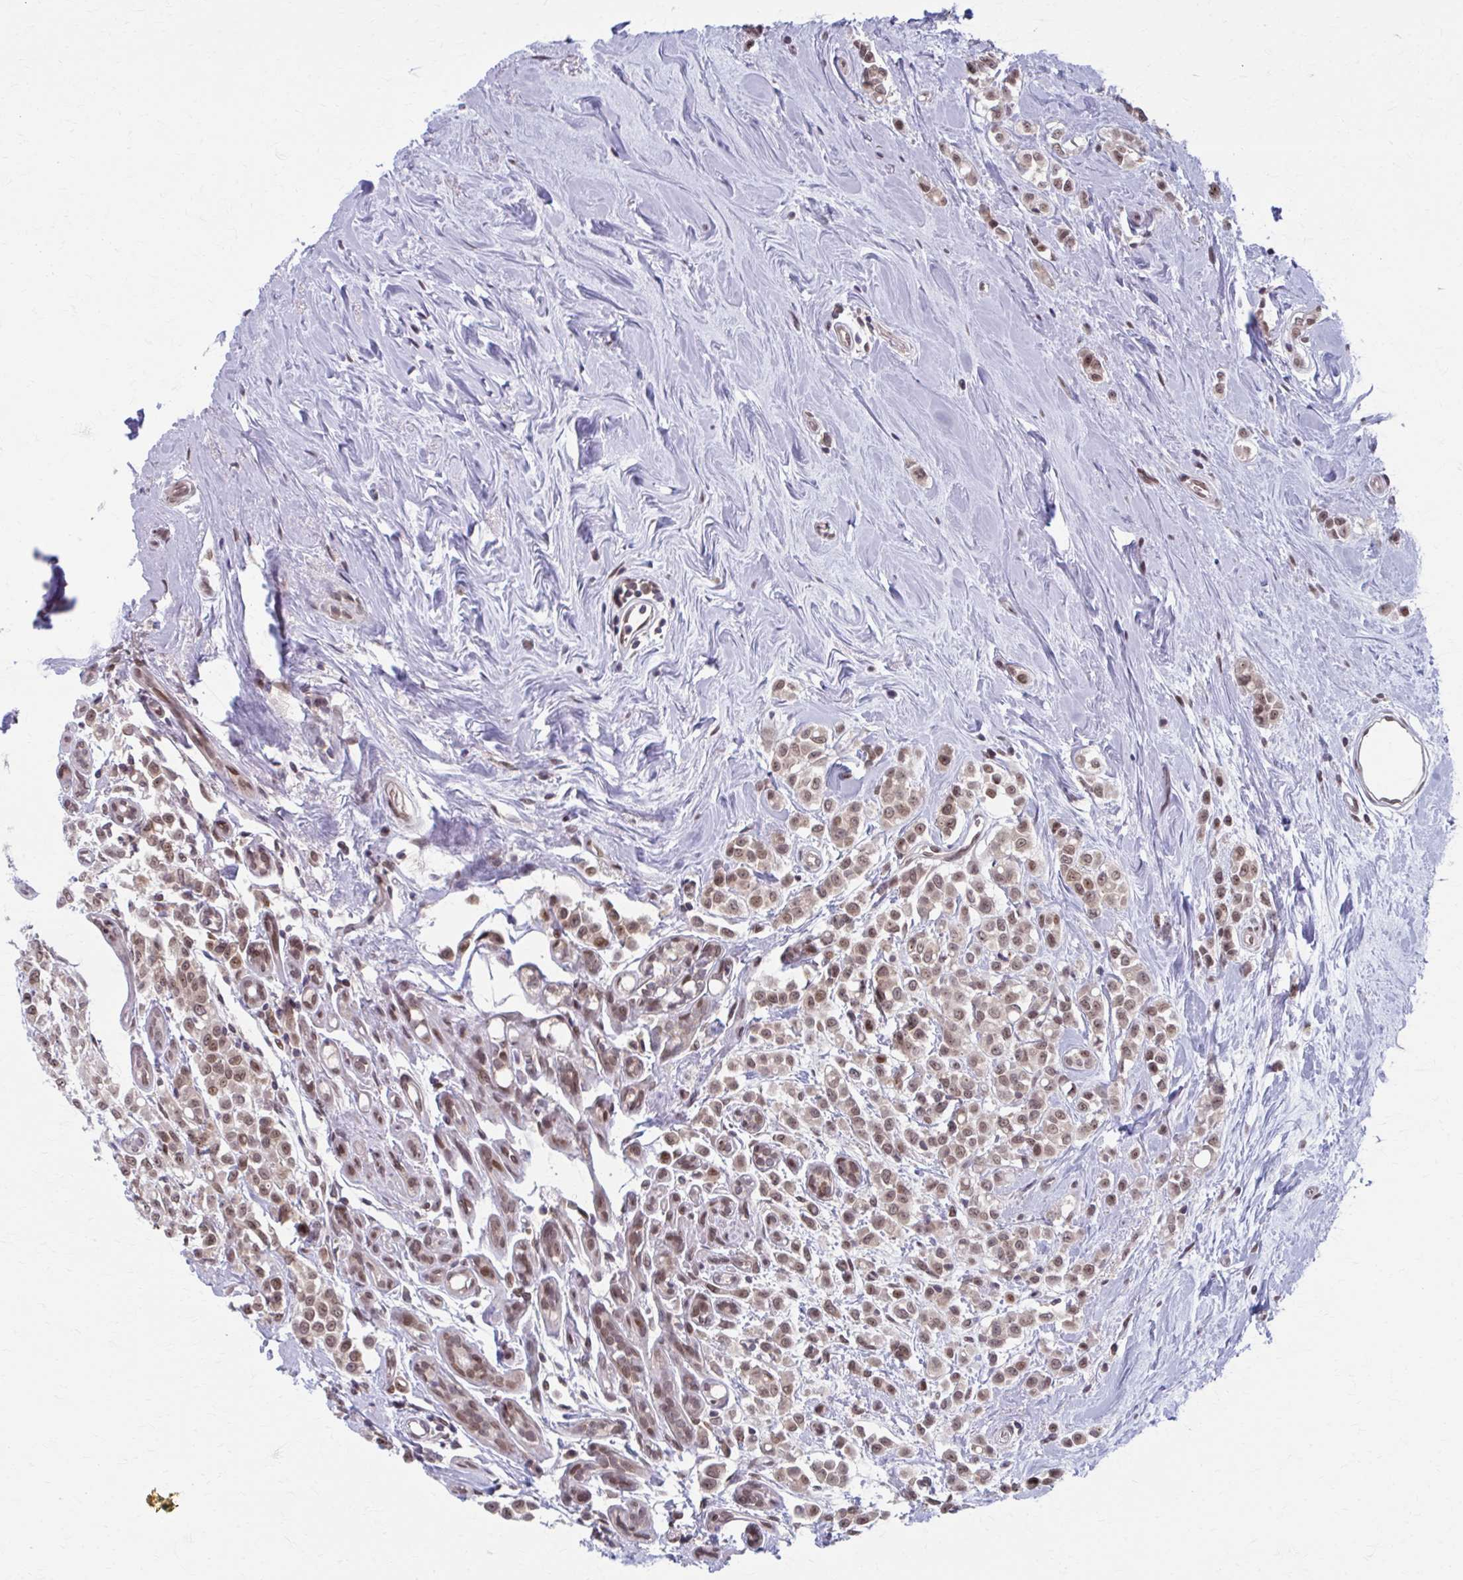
{"staining": {"intensity": "moderate", "quantity": ">75%", "location": "nuclear"}, "tissue": "breast cancer", "cell_type": "Tumor cells", "image_type": "cancer", "snomed": [{"axis": "morphology", "description": "Lobular carcinoma"}, {"axis": "topography", "description": "Breast"}], "caption": "A brown stain shows moderate nuclear expression of a protein in lobular carcinoma (breast) tumor cells. Immunohistochemistry stains the protein of interest in brown and the nuclei are stained blue.", "gene": "SETBP1", "patient": {"sex": "female", "age": 68}}